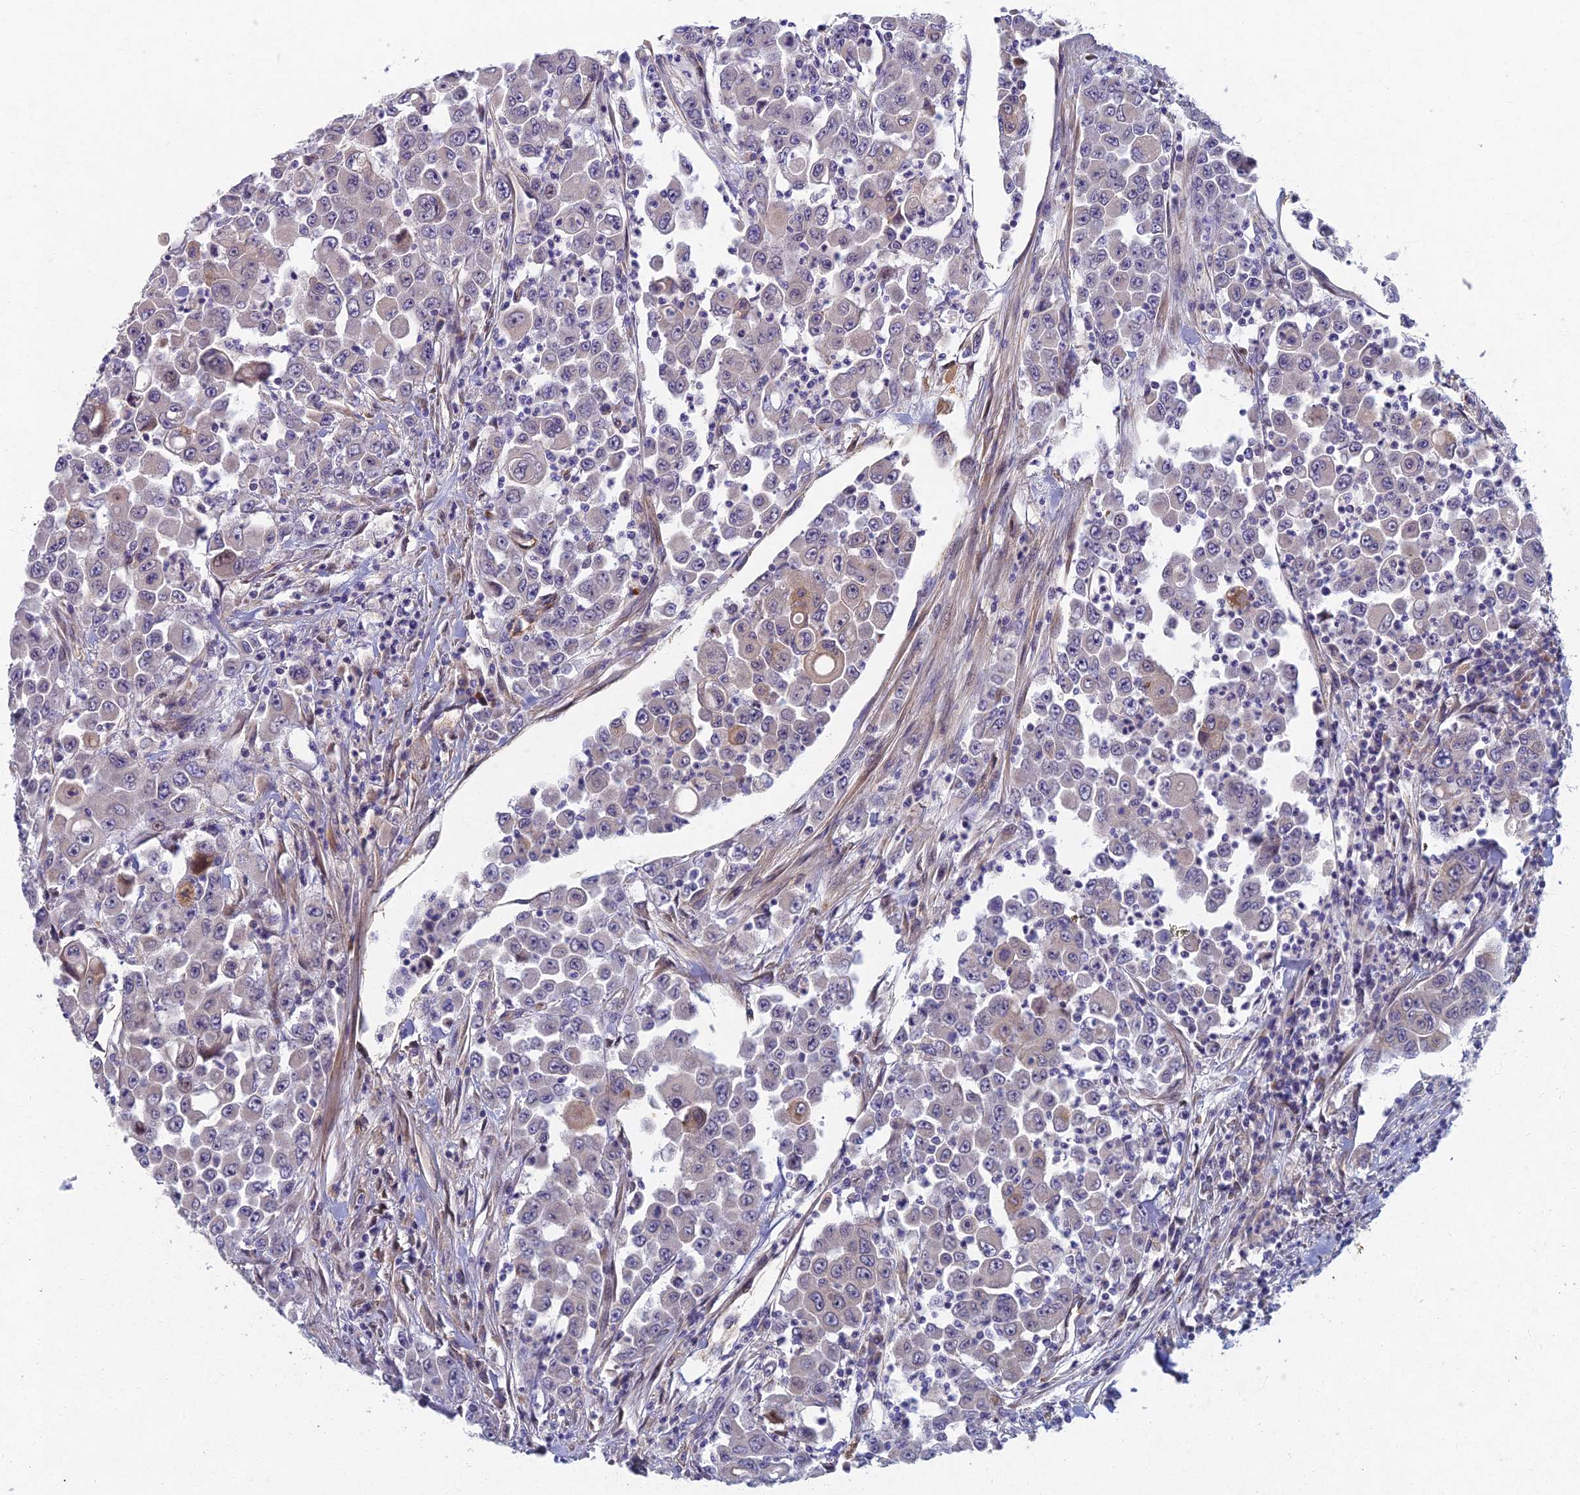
{"staining": {"intensity": "moderate", "quantity": "<25%", "location": "cytoplasmic/membranous"}, "tissue": "colorectal cancer", "cell_type": "Tumor cells", "image_type": "cancer", "snomed": [{"axis": "morphology", "description": "Adenocarcinoma, NOS"}, {"axis": "topography", "description": "Colon"}], "caption": "DAB (3,3'-diaminobenzidine) immunohistochemical staining of colorectal adenocarcinoma demonstrates moderate cytoplasmic/membranous protein staining in about <25% of tumor cells. Ihc stains the protein of interest in brown and the nuclei are stained blue.", "gene": "RHBDL2", "patient": {"sex": "male", "age": 51}}